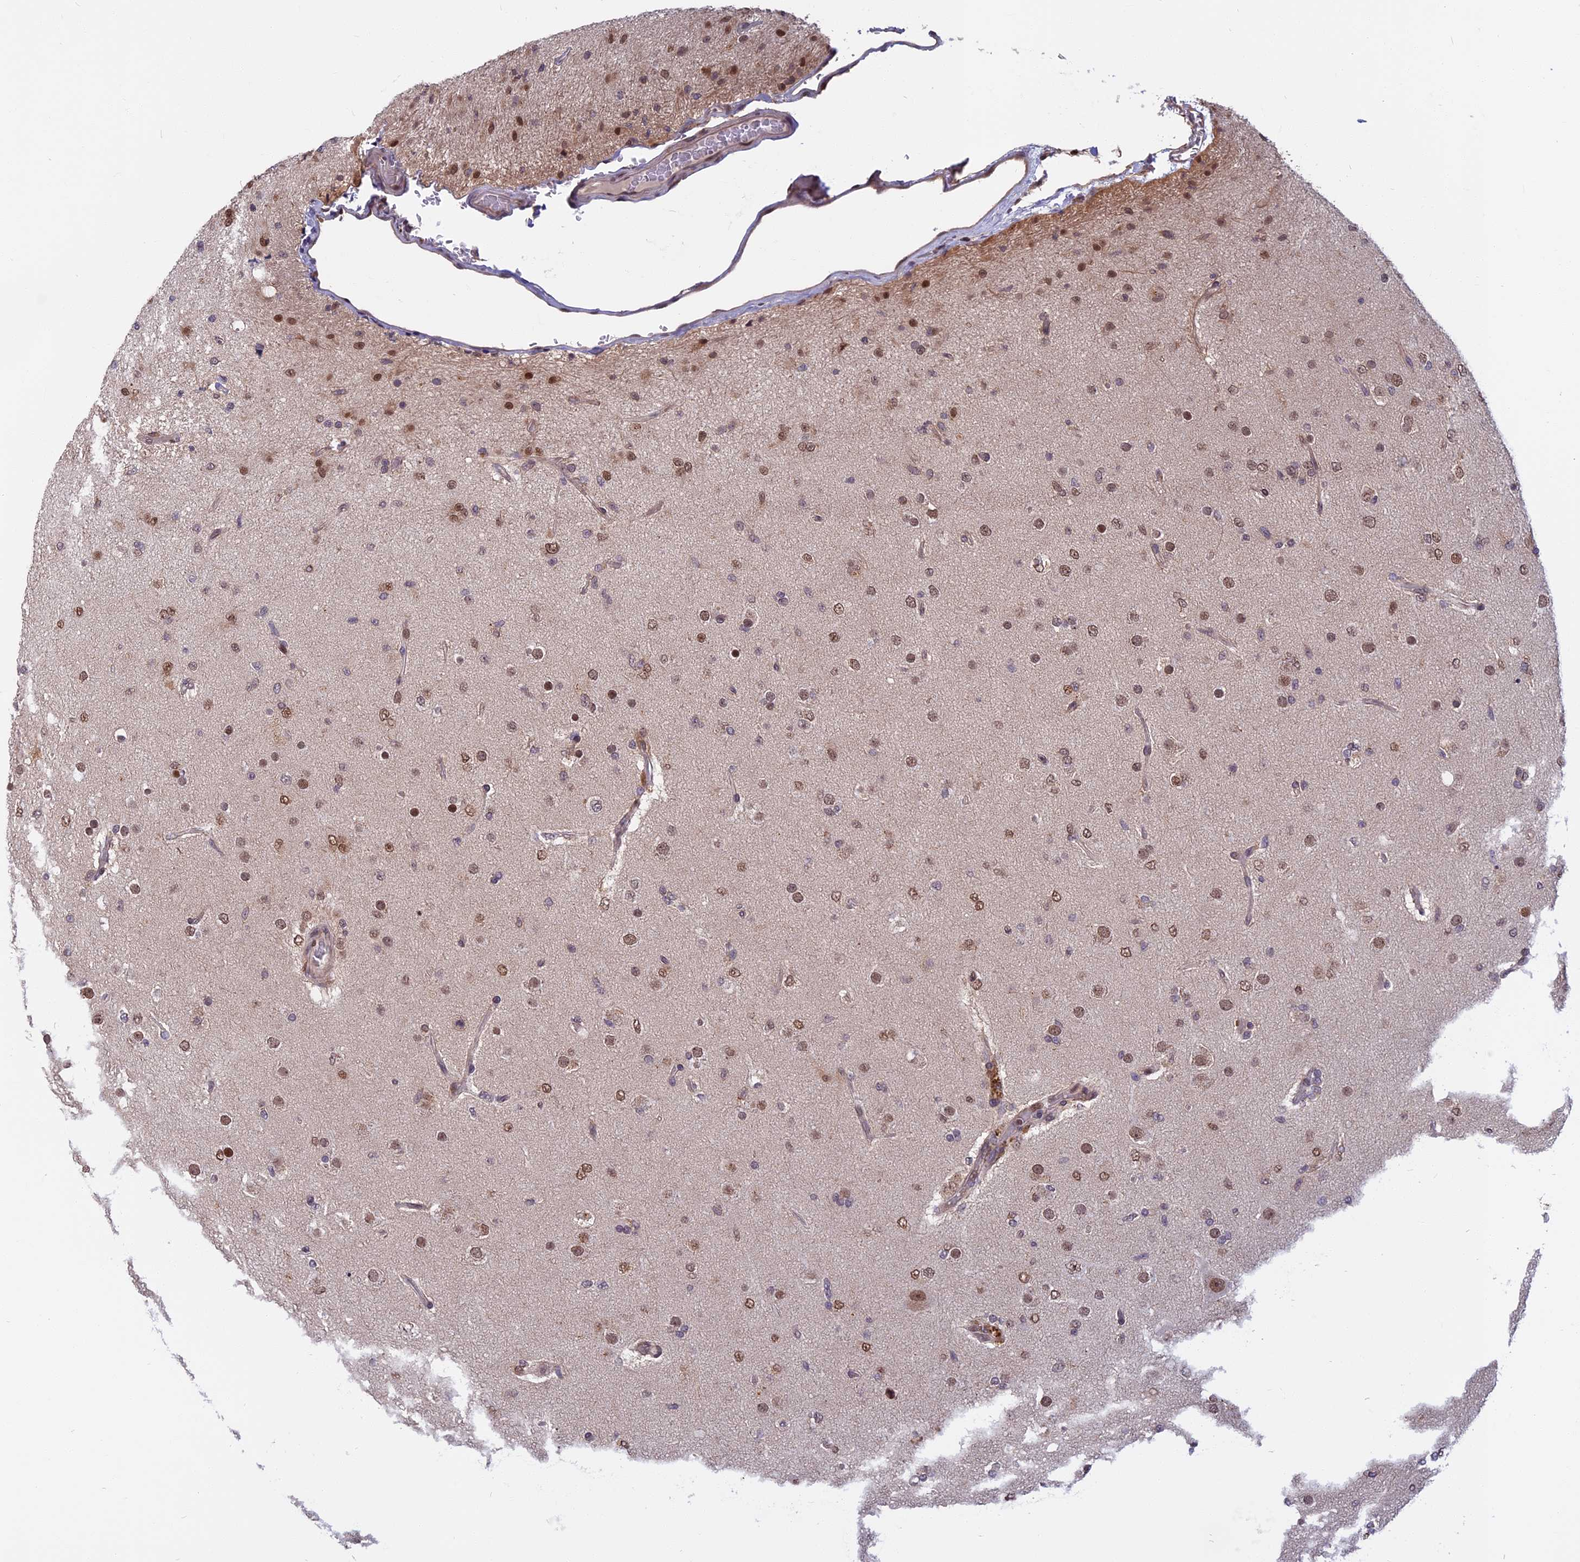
{"staining": {"intensity": "moderate", "quantity": ">75%", "location": "nuclear"}, "tissue": "glioma", "cell_type": "Tumor cells", "image_type": "cancer", "snomed": [{"axis": "morphology", "description": "Glioma, malignant, Low grade"}, {"axis": "topography", "description": "Brain"}], "caption": "An image of human malignant low-grade glioma stained for a protein shows moderate nuclear brown staining in tumor cells.", "gene": "CCDC113", "patient": {"sex": "male", "age": 65}}